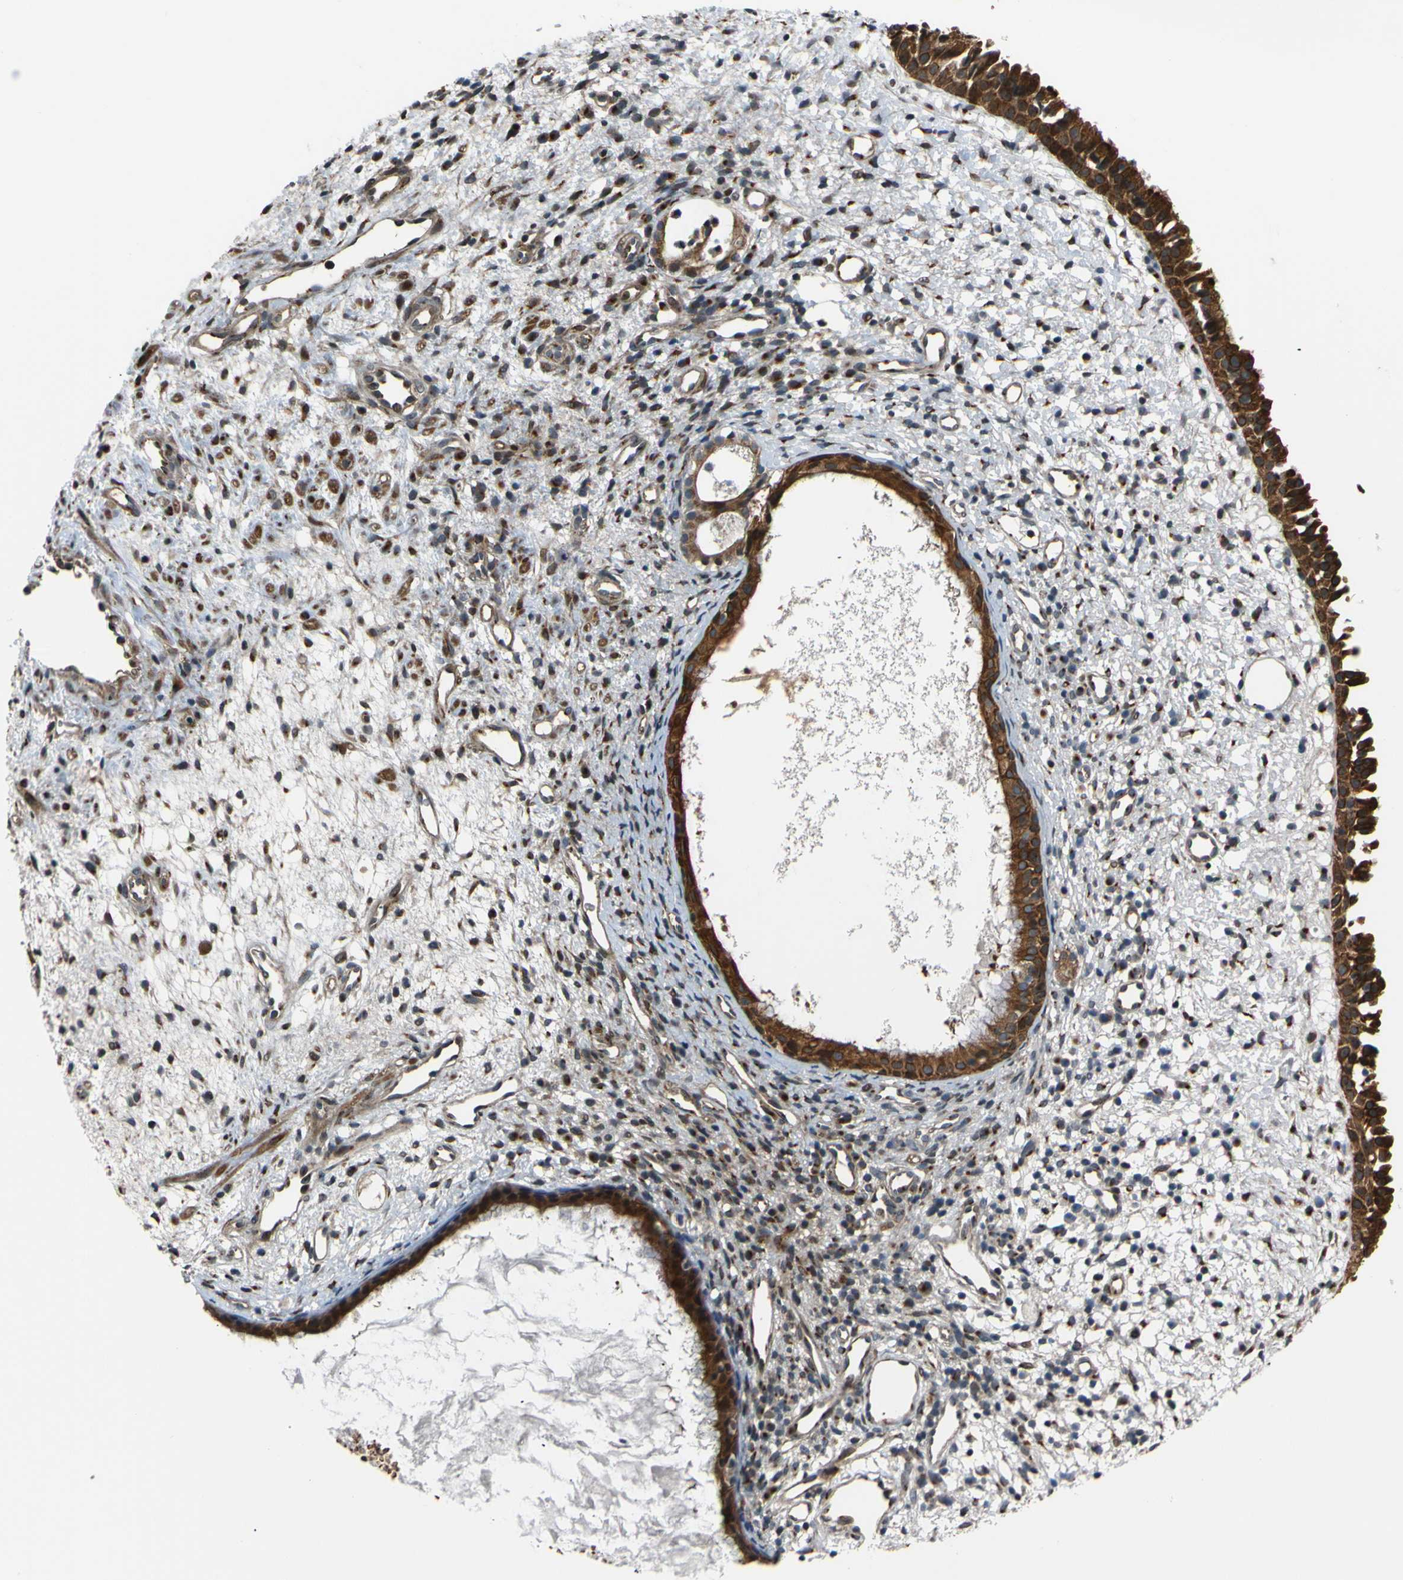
{"staining": {"intensity": "strong", "quantity": ">75%", "location": "cytoplasmic/membranous"}, "tissue": "nasopharynx", "cell_type": "Respiratory epithelial cells", "image_type": "normal", "snomed": [{"axis": "morphology", "description": "Normal tissue, NOS"}, {"axis": "topography", "description": "Nasopharynx"}], "caption": "Immunohistochemical staining of normal human nasopharynx reveals strong cytoplasmic/membranous protein staining in approximately >75% of respiratory epithelial cells.", "gene": "AKAP9", "patient": {"sex": "male", "age": 22}}